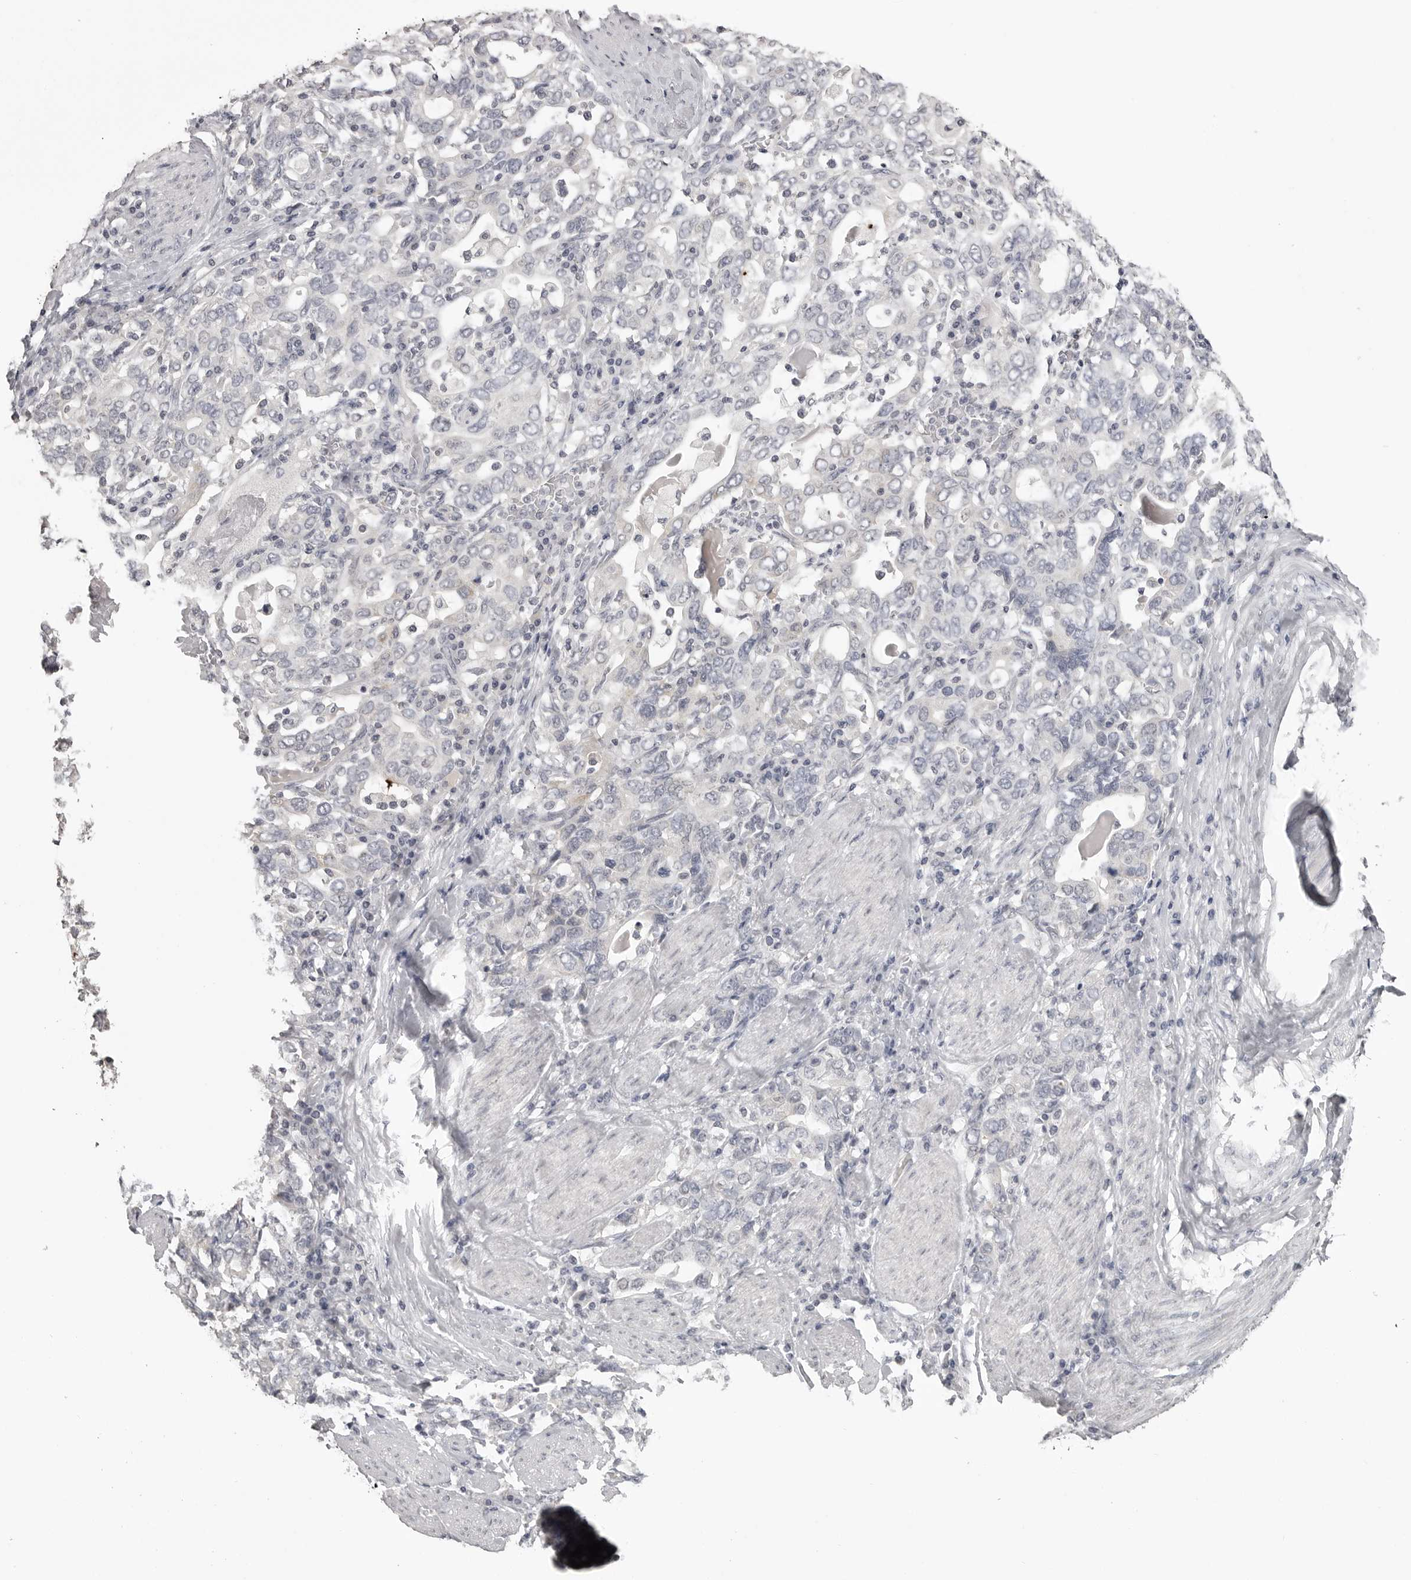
{"staining": {"intensity": "negative", "quantity": "none", "location": "none"}, "tissue": "stomach cancer", "cell_type": "Tumor cells", "image_type": "cancer", "snomed": [{"axis": "morphology", "description": "Adenocarcinoma, NOS"}, {"axis": "topography", "description": "Stomach, upper"}], "caption": "Tumor cells show no significant protein expression in stomach cancer (adenocarcinoma).", "gene": "GPN2", "patient": {"sex": "male", "age": 62}}